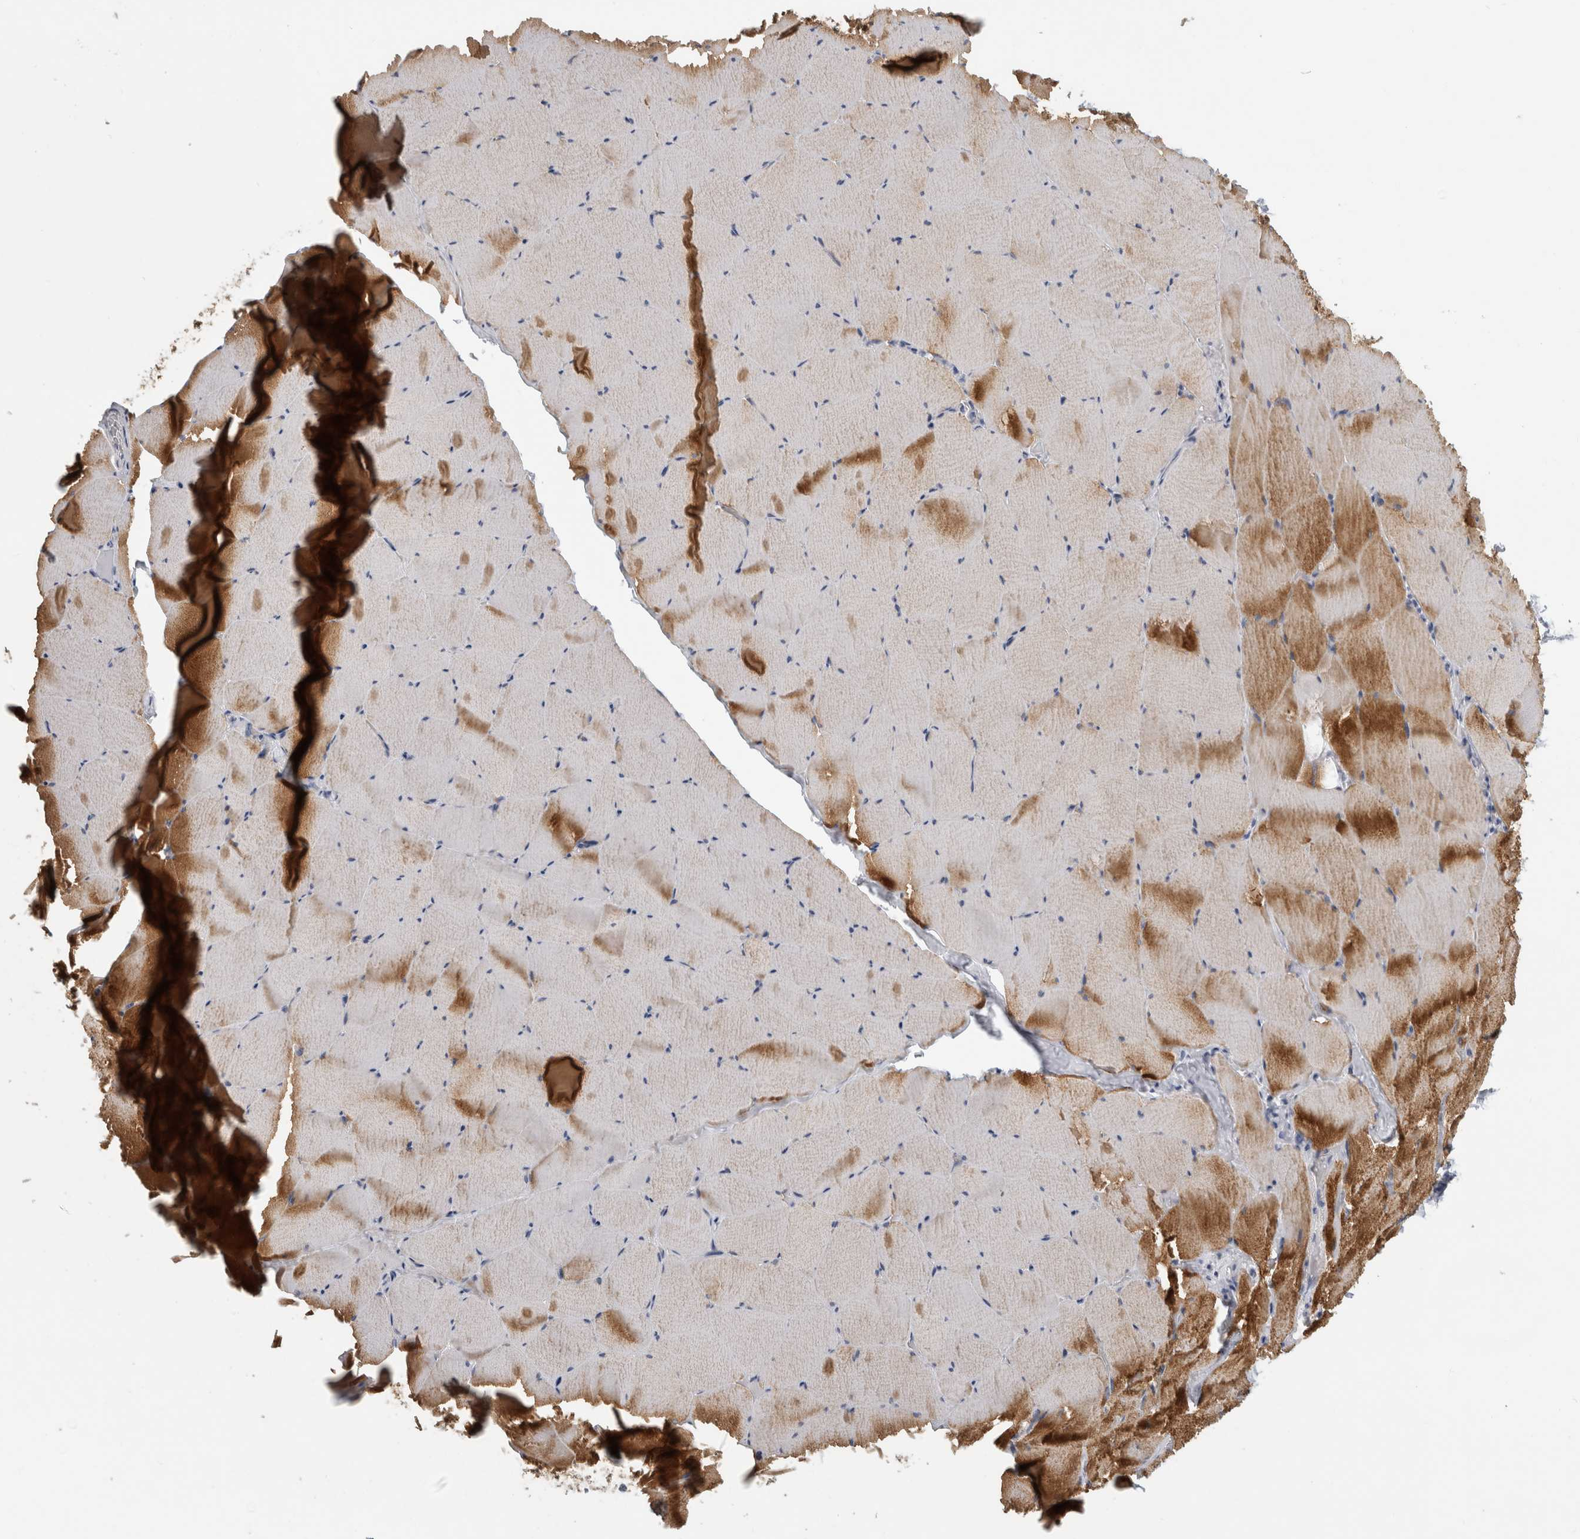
{"staining": {"intensity": "moderate", "quantity": ">75%", "location": "cytoplasmic/membranous"}, "tissue": "skeletal muscle", "cell_type": "Myocytes", "image_type": "normal", "snomed": [{"axis": "morphology", "description": "Normal tissue, NOS"}, {"axis": "topography", "description": "Skeletal muscle"}], "caption": "This micrograph shows immunohistochemistry (IHC) staining of unremarkable skeletal muscle, with medium moderate cytoplasmic/membranous expression in approximately >75% of myocytes.", "gene": "MGAT1", "patient": {"sex": "male", "age": 62}}